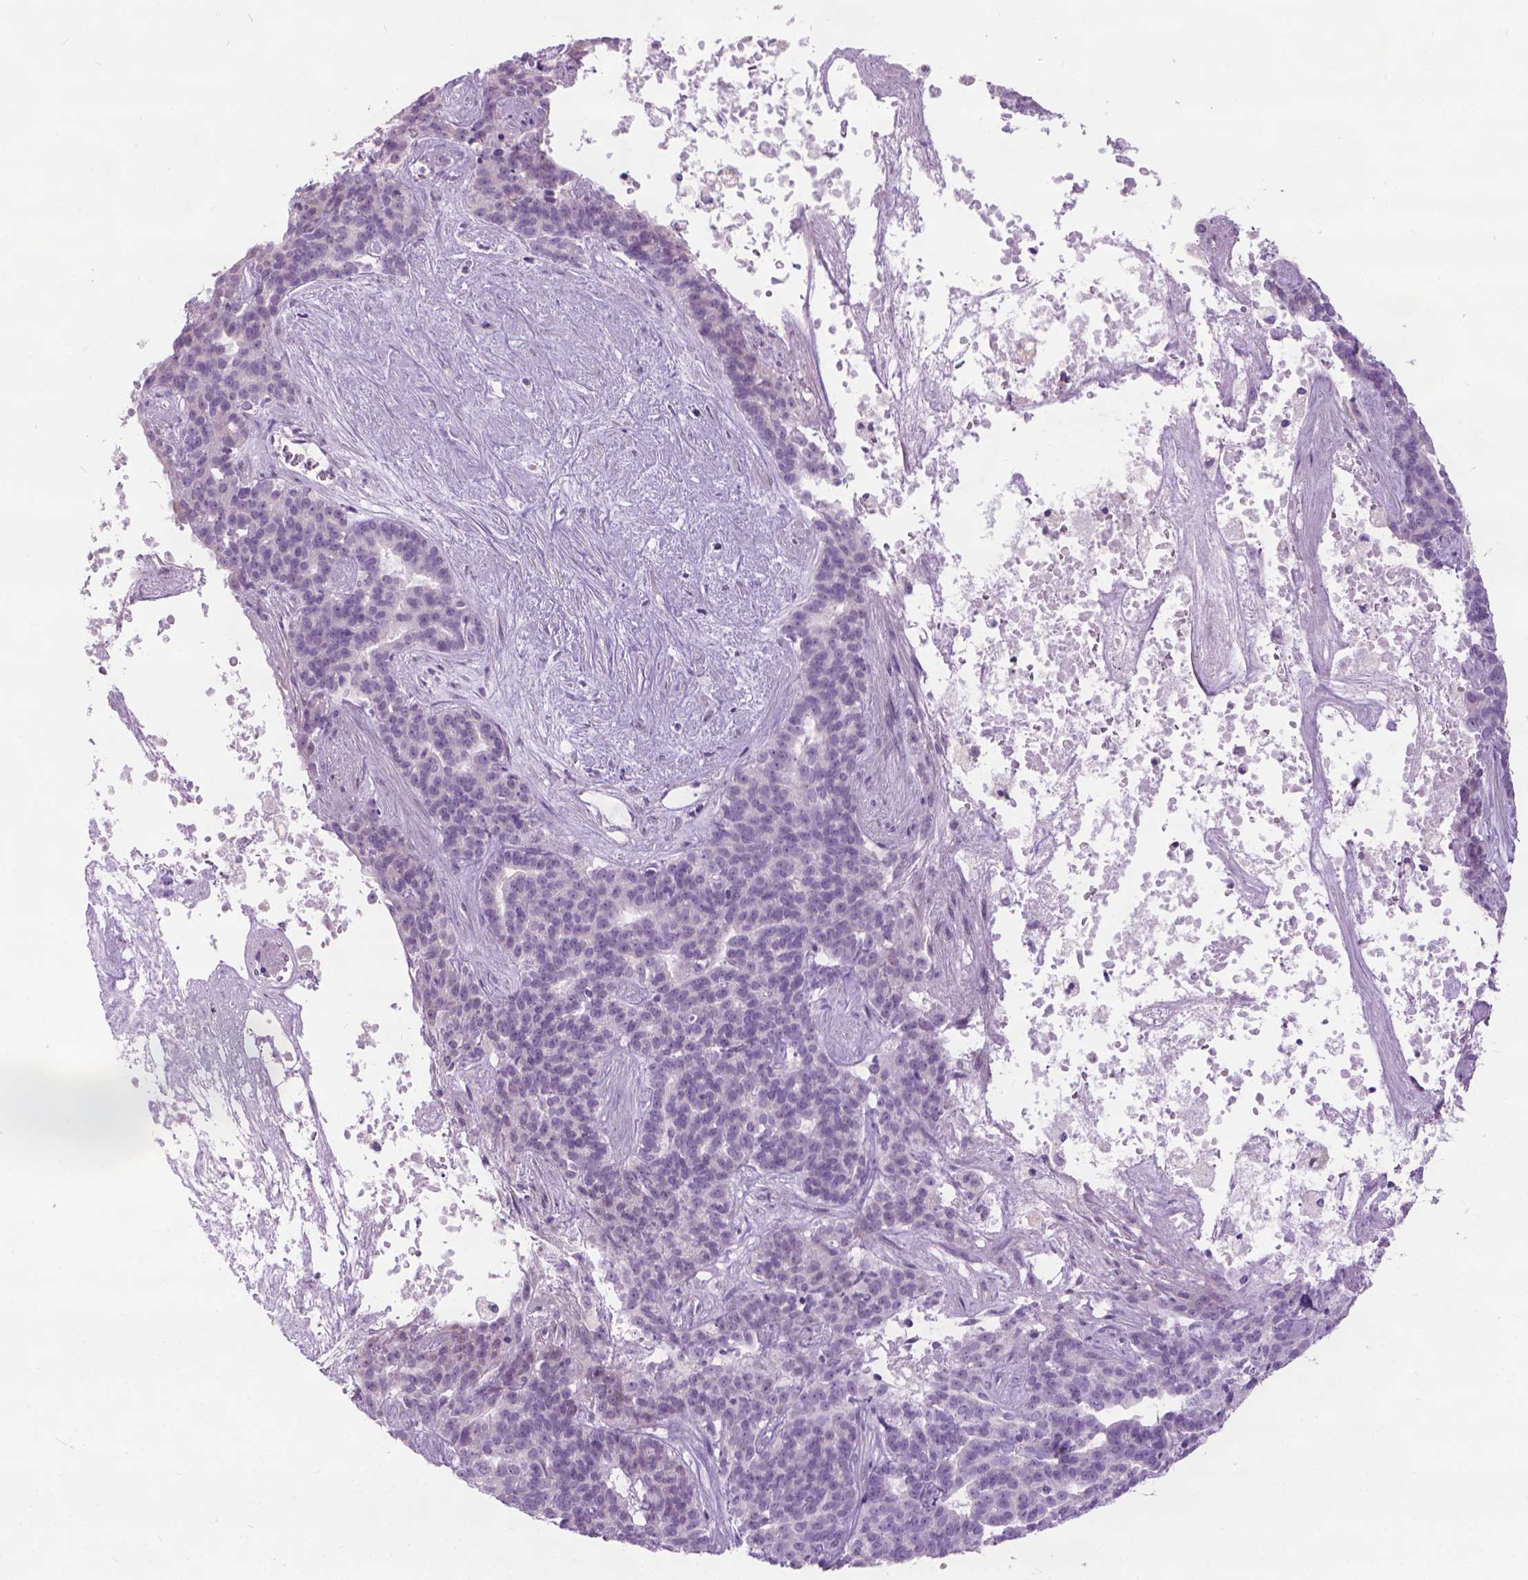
{"staining": {"intensity": "negative", "quantity": "none", "location": "none"}, "tissue": "liver cancer", "cell_type": "Tumor cells", "image_type": "cancer", "snomed": [{"axis": "morphology", "description": "Cholangiocarcinoma"}, {"axis": "topography", "description": "Liver"}], "caption": "Immunohistochemistry (IHC) of liver cancer (cholangiocarcinoma) shows no positivity in tumor cells. (IHC, brightfield microscopy, high magnification).", "gene": "DNAI7", "patient": {"sex": "female", "age": 47}}